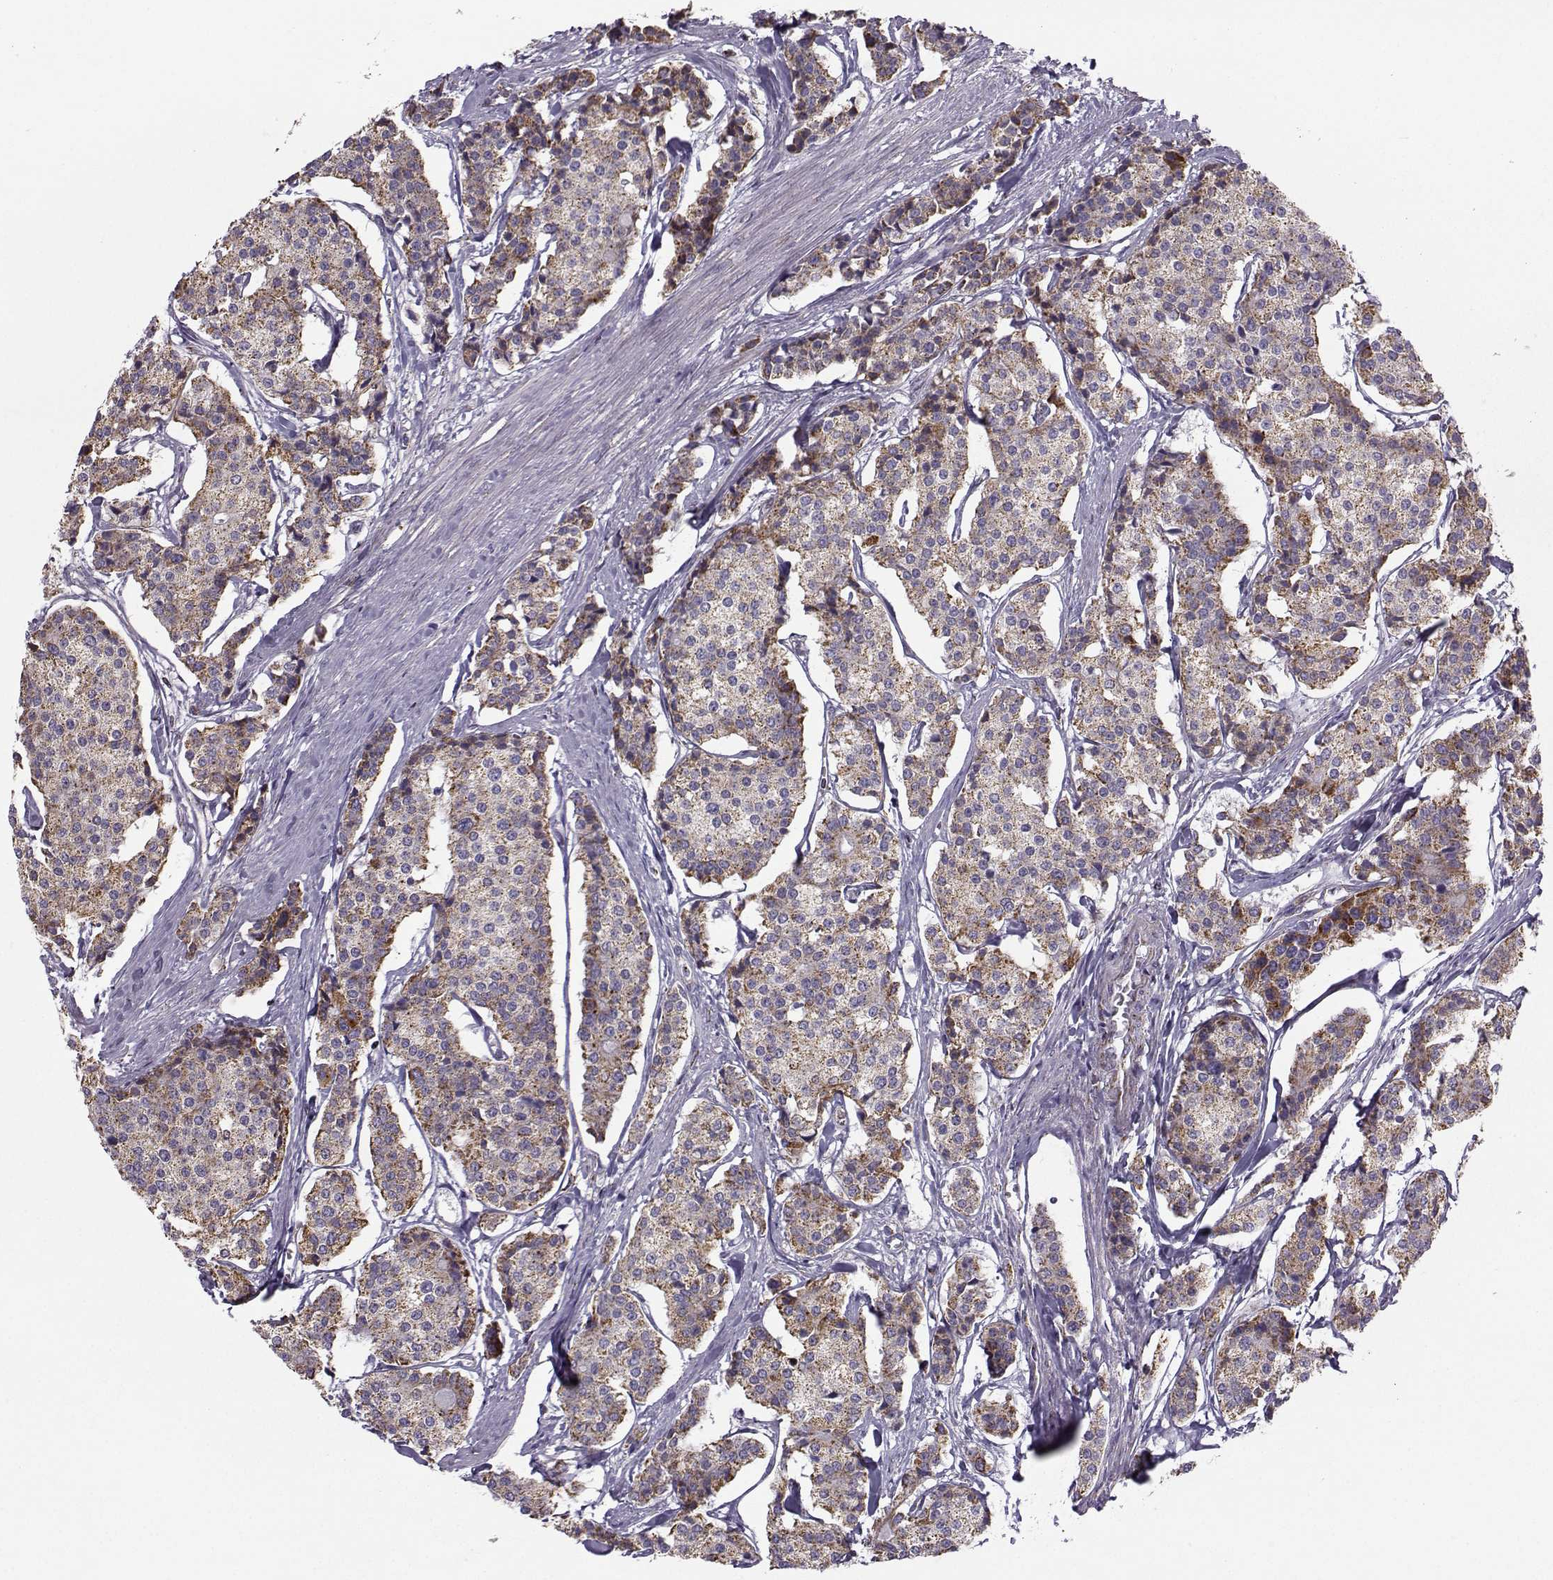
{"staining": {"intensity": "moderate", "quantity": "25%-75%", "location": "cytoplasmic/membranous"}, "tissue": "carcinoid", "cell_type": "Tumor cells", "image_type": "cancer", "snomed": [{"axis": "morphology", "description": "Carcinoid, malignant, NOS"}, {"axis": "topography", "description": "Small intestine"}], "caption": "An immunohistochemistry photomicrograph of neoplastic tissue is shown. Protein staining in brown labels moderate cytoplasmic/membranous positivity in malignant carcinoid within tumor cells. Immunohistochemistry stains the protein in brown and the nuclei are stained blue.", "gene": "NECAB3", "patient": {"sex": "female", "age": 65}}